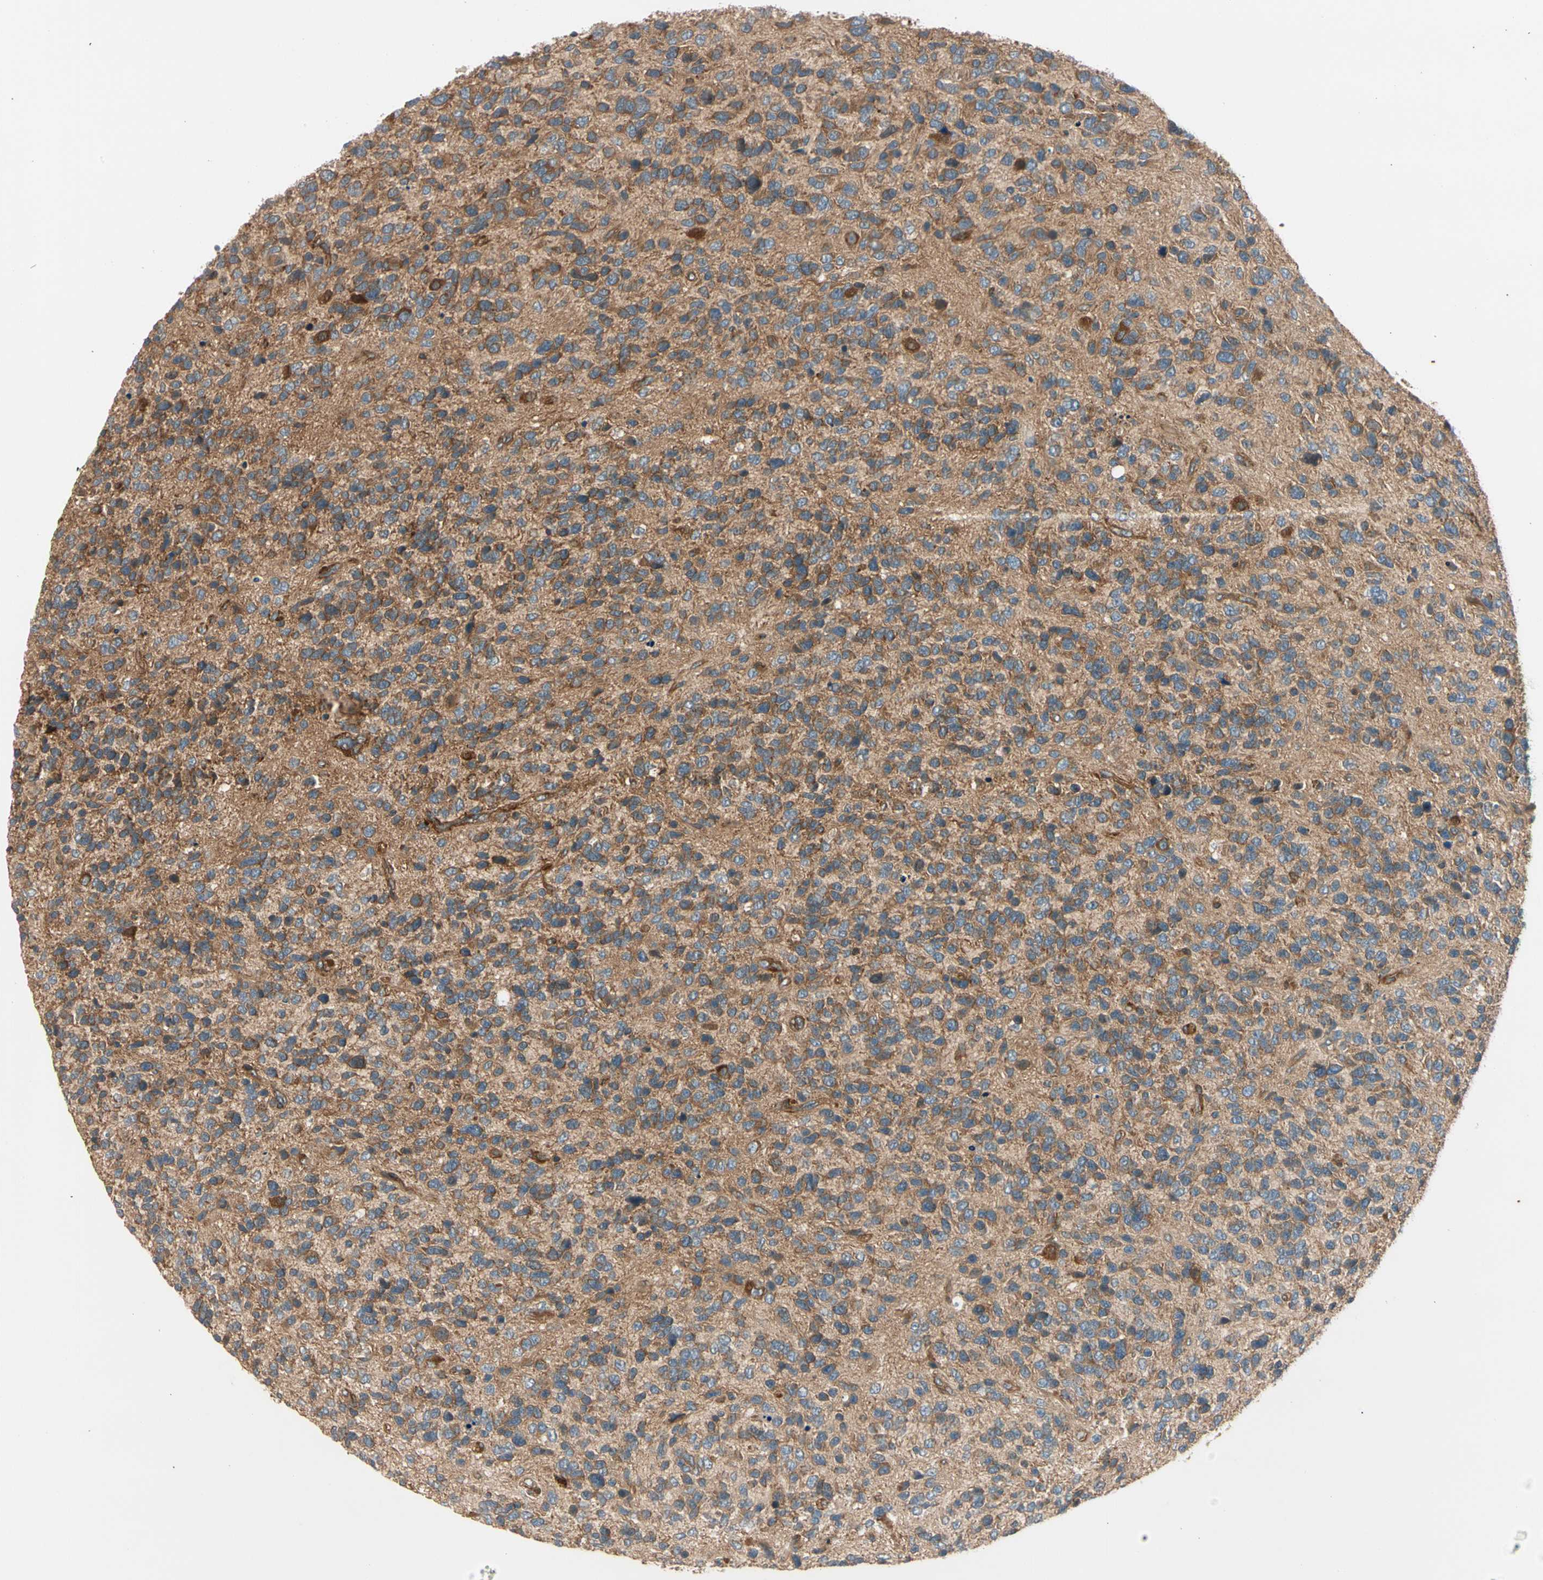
{"staining": {"intensity": "moderate", "quantity": "25%-75%", "location": "cytoplasmic/membranous"}, "tissue": "glioma", "cell_type": "Tumor cells", "image_type": "cancer", "snomed": [{"axis": "morphology", "description": "Glioma, malignant, High grade"}, {"axis": "topography", "description": "Brain"}], "caption": "Immunohistochemical staining of high-grade glioma (malignant) exhibits medium levels of moderate cytoplasmic/membranous protein expression in approximately 25%-75% of tumor cells.", "gene": "ROCK2", "patient": {"sex": "female", "age": 58}}